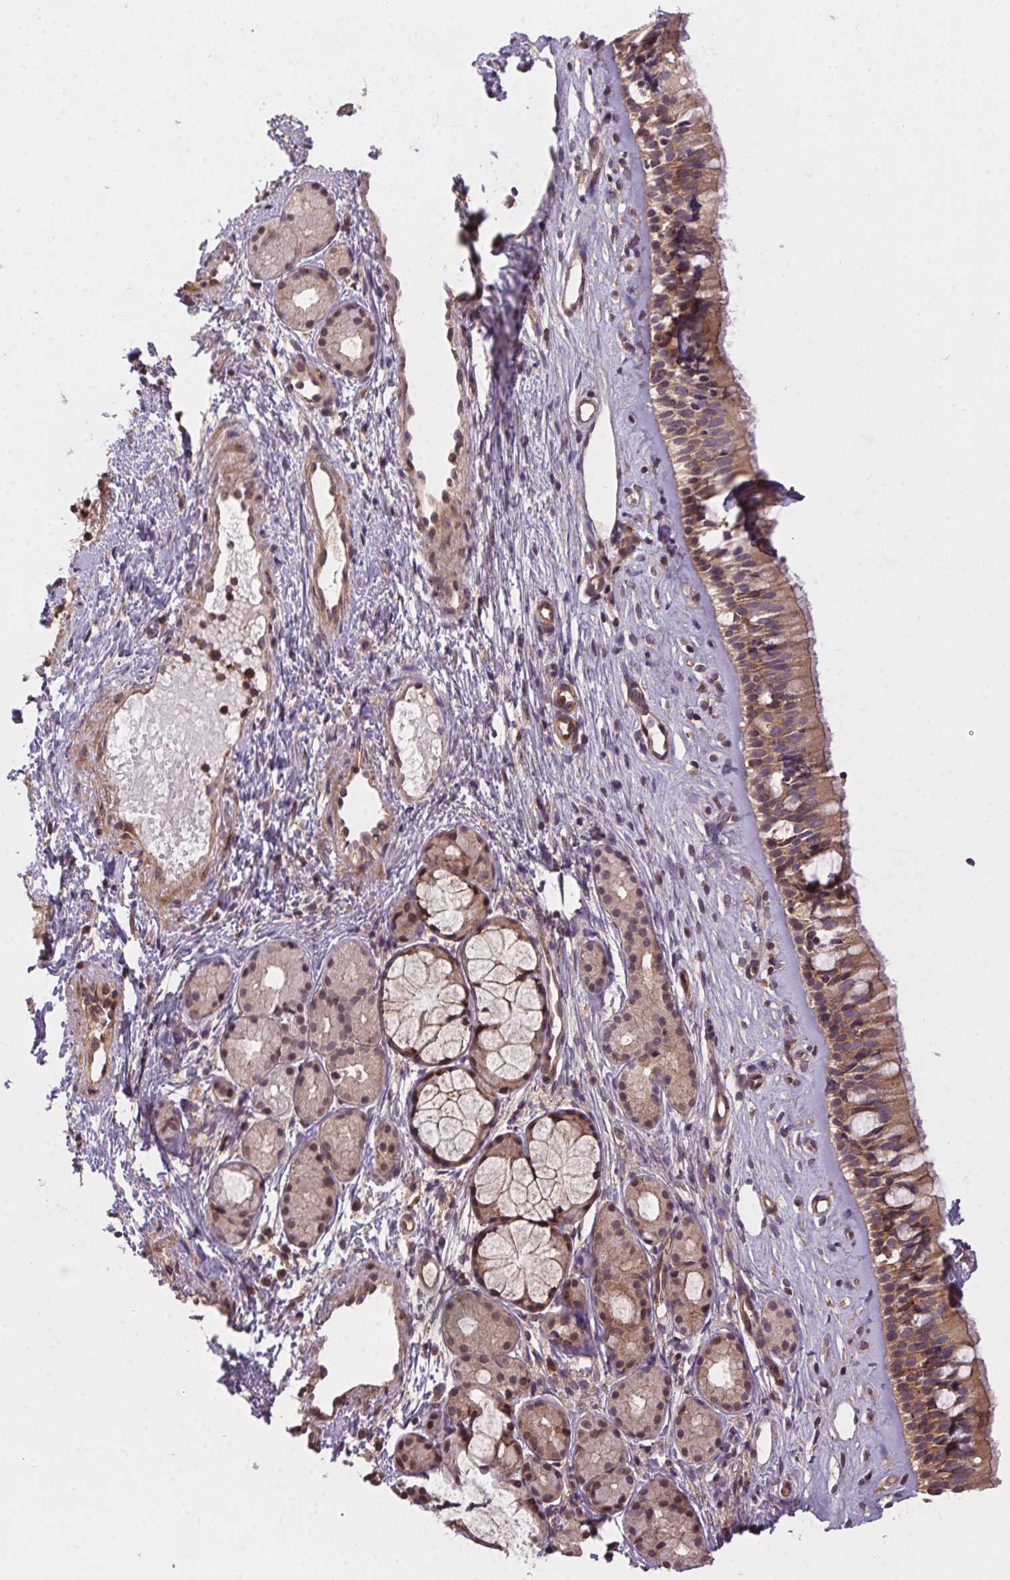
{"staining": {"intensity": "weak", "quantity": ">75%", "location": "cytoplasmic/membranous"}, "tissue": "nasopharynx", "cell_type": "Respiratory epithelial cells", "image_type": "normal", "snomed": [{"axis": "morphology", "description": "Normal tissue, NOS"}, {"axis": "topography", "description": "Nasopharynx"}], "caption": "Immunohistochemical staining of unremarkable human nasopharynx displays weak cytoplasmic/membranous protein expression in approximately >75% of respiratory epithelial cells.", "gene": "MEX3D", "patient": {"sex": "female", "age": 52}}